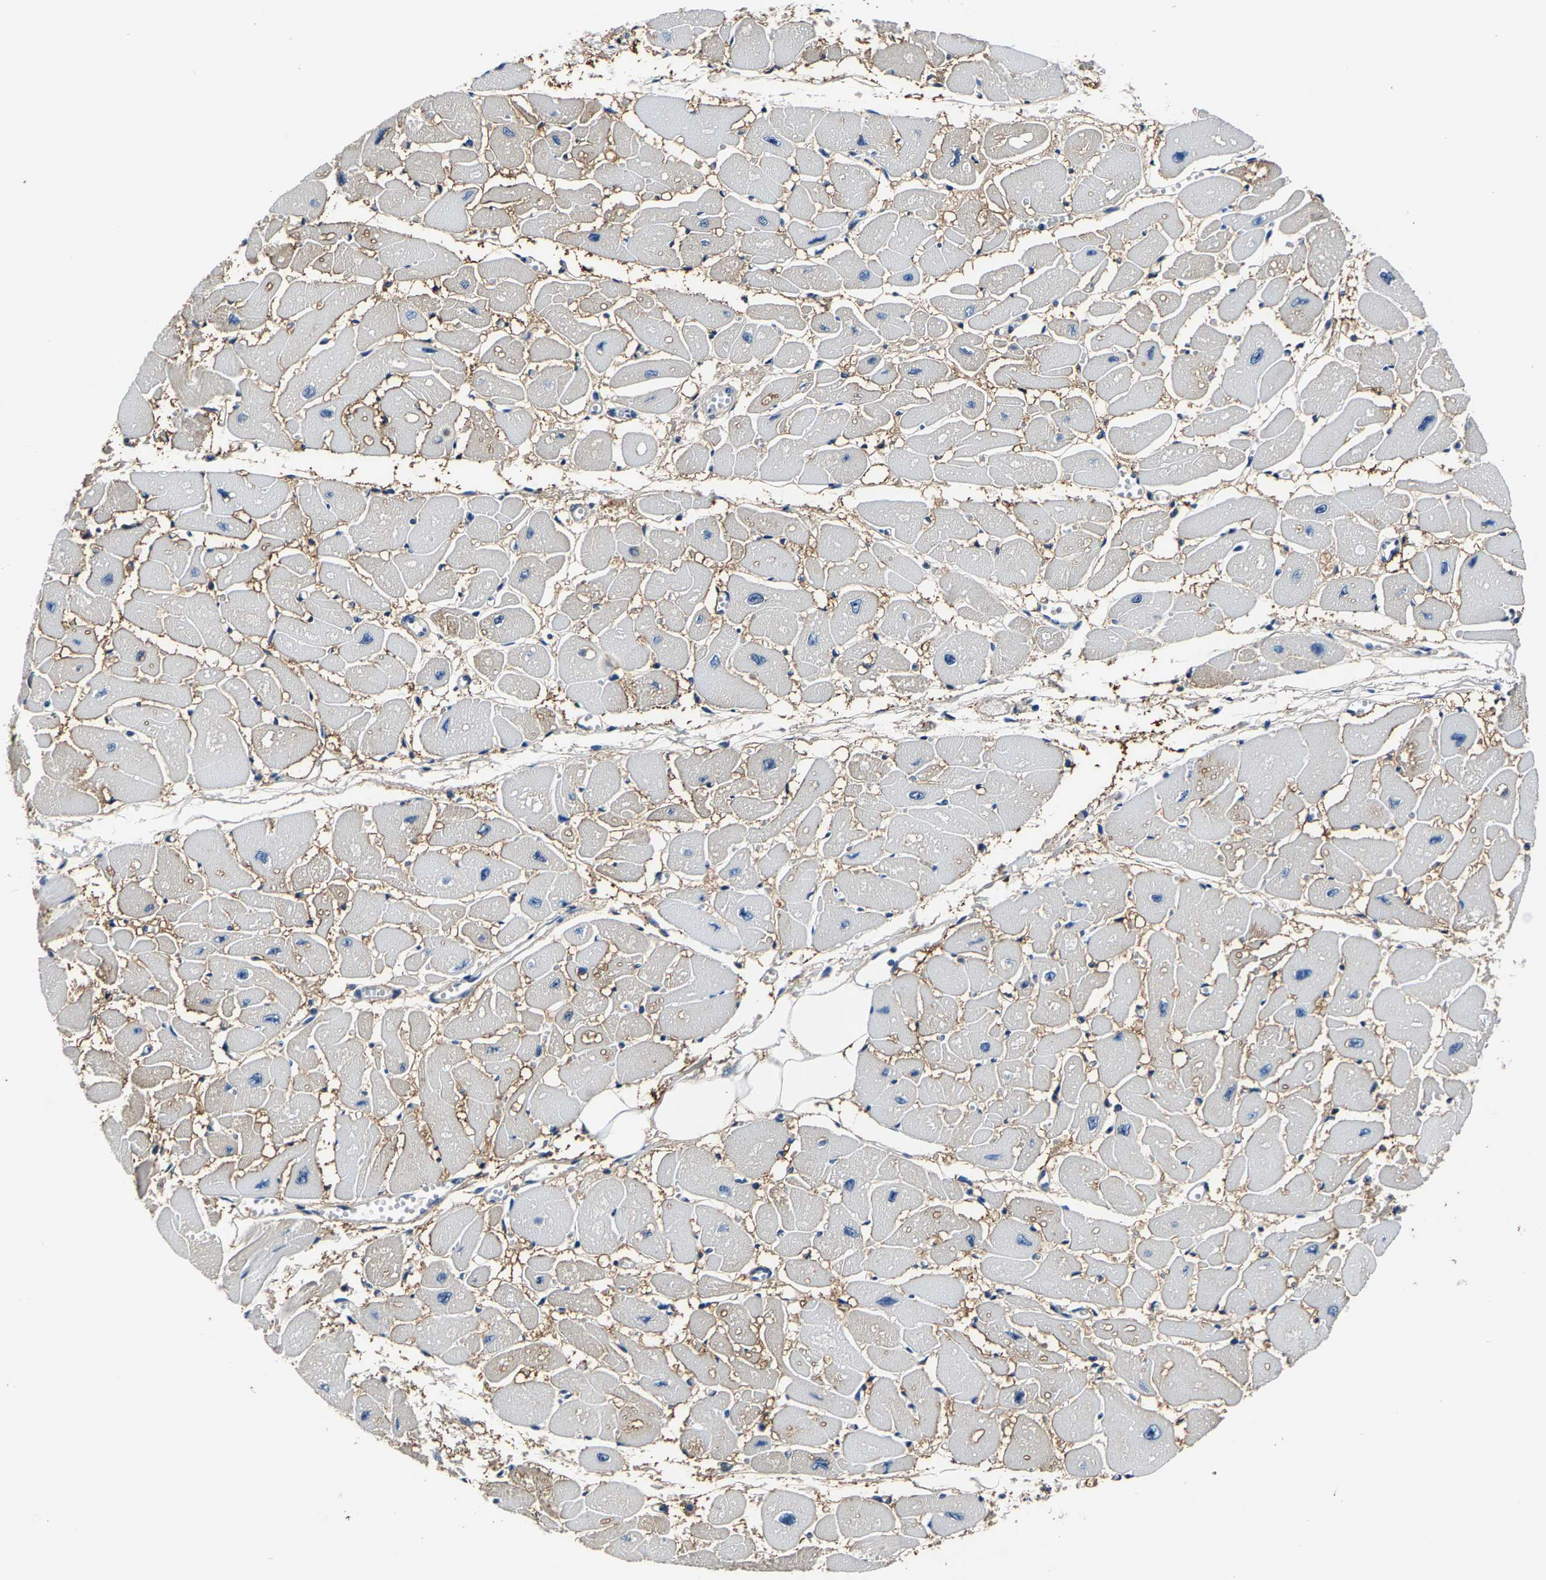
{"staining": {"intensity": "weak", "quantity": "<25%", "location": "cytoplasmic/membranous"}, "tissue": "heart muscle", "cell_type": "Cardiomyocytes", "image_type": "normal", "snomed": [{"axis": "morphology", "description": "Normal tissue, NOS"}, {"axis": "topography", "description": "Heart"}], "caption": "The IHC image has no significant positivity in cardiomyocytes of heart muscle.", "gene": "ALDOB", "patient": {"sex": "female", "age": 54}}